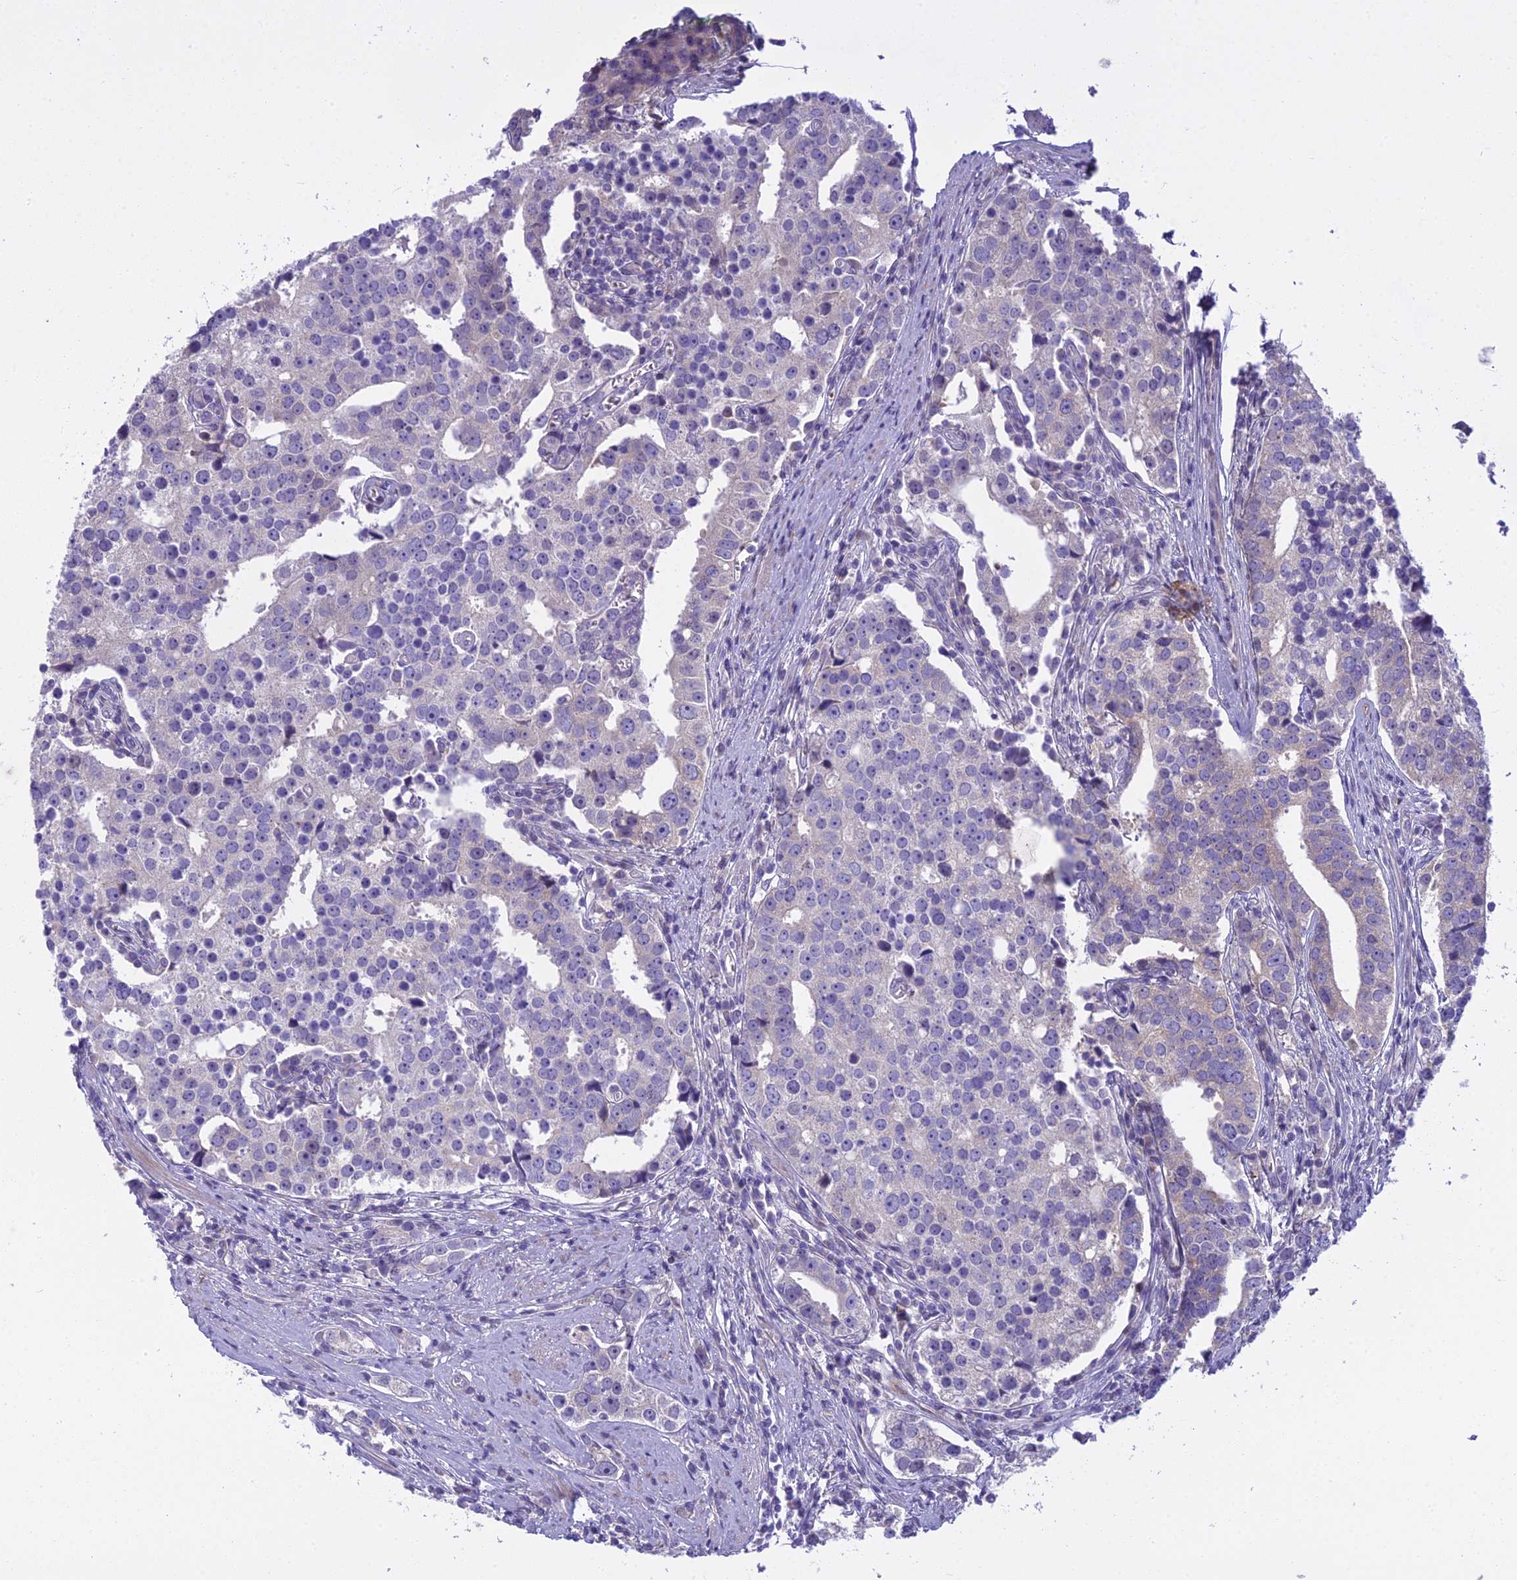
{"staining": {"intensity": "negative", "quantity": "none", "location": "none"}, "tissue": "prostate cancer", "cell_type": "Tumor cells", "image_type": "cancer", "snomed": [{"axis": "morphology", "description": "Adenocarcinoma, High grade"}, {"axis": "topography", "description": "Prostate"}], "caption": "This is an immunohistochemistry micrograph of human high-grade adenocarcinoma (prostate). There is no staining in tumor cells.", "gene": "PCDHB14", "patient": {"sex": "male", "age": 71}}